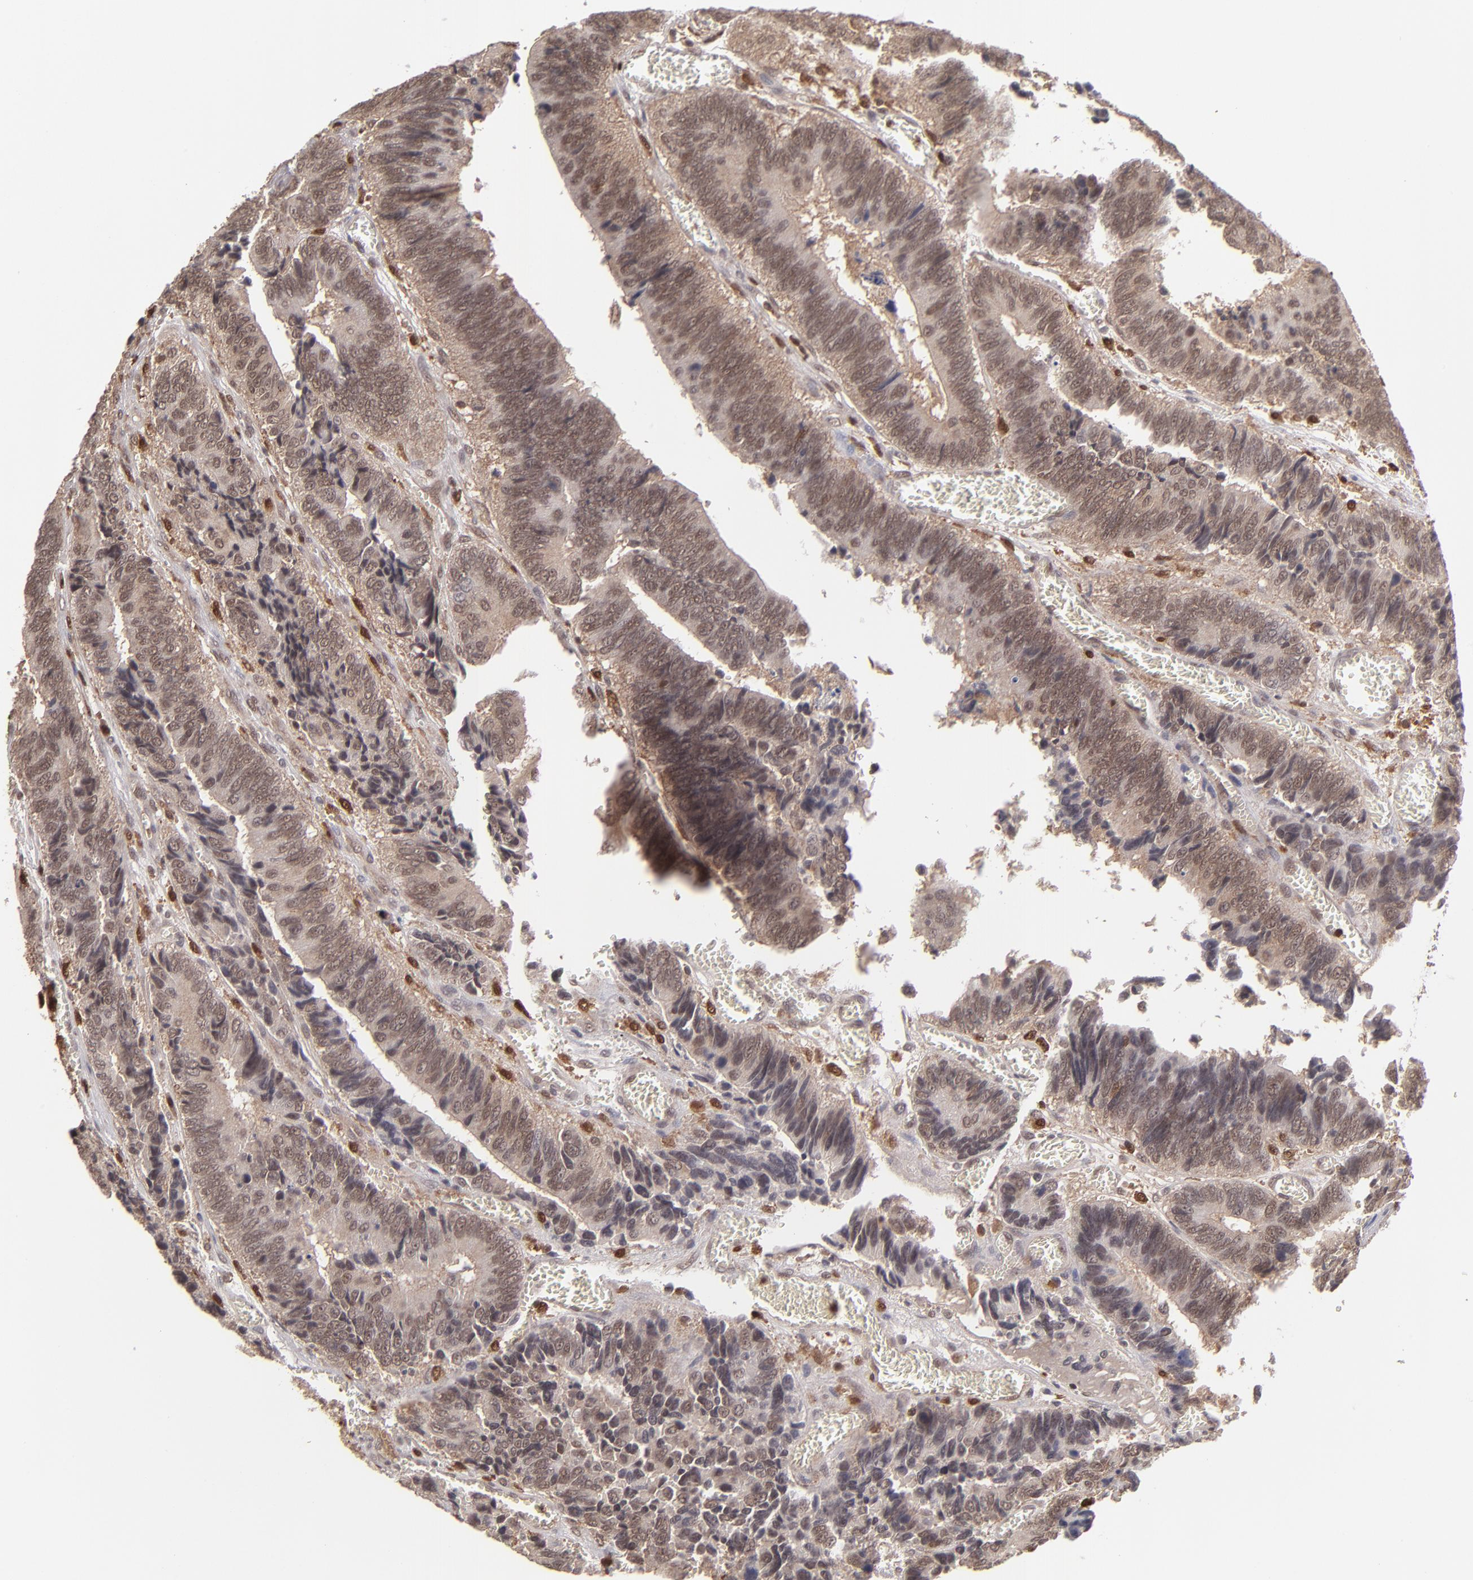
{"staining": {"intensity": "moderate", "quantity": ">75%", "location": "cytoplasmic/membranous,nuclear"}, "tissue": "colorectal cancer", "cell_type": "Tumor cells", "image_type": "cancer", "snomed": [{"axis": "morphology", "description": "Adenocarcinoma, NOS"}, {"axis": "topography", "description": "Colon"}], "caption": "Immunohistochemical staining of adenocarcinoma (colorectal) exhibits medium levels of moderate cytoplasmic/membranous and nuclear expression in approximately >75% of tumor cells.", "gene": "GRB2", "patient": {"sex": "male", "age": 72}}